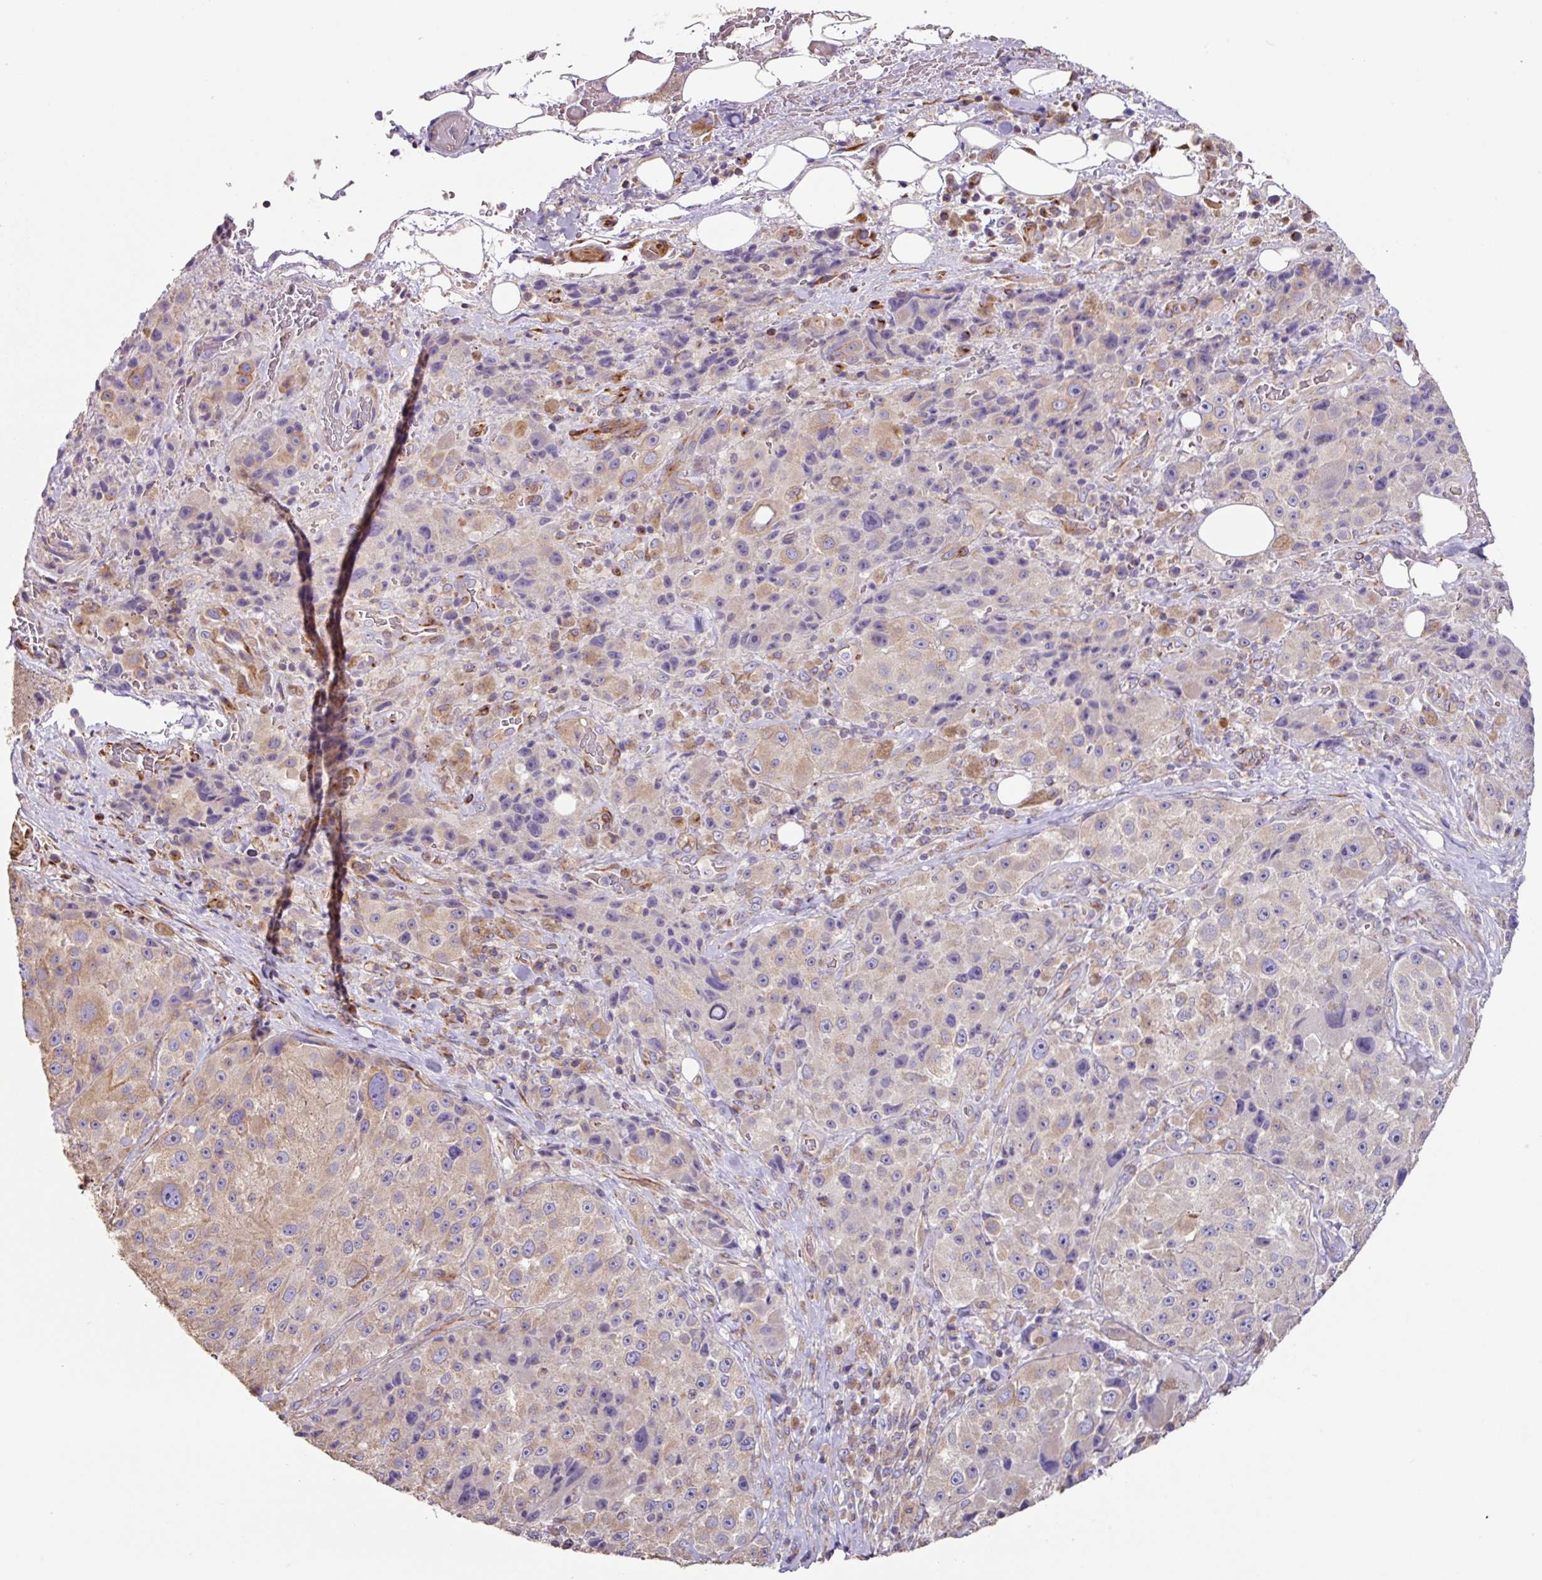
{"staining": {"intensity": "moderate", "quantity": "<25%", "location": "cytoplasmic/membranous"}, "tissue": "melanoma", "cell_type": "Tumor cells", "image_type": "cancer", "snomed": [{"axis": "morphology", "description": "Malignant melanoma, Metastatic site"}, {"axis": "topography", "description": "Lymph node"}], "caption": "A brown stain labels moderate cytoplasmic/membranous positivity of a protein in human melanoma tumor cells.", "gene": "MRRF", "patient": {"sex": "male", "age": 62}}